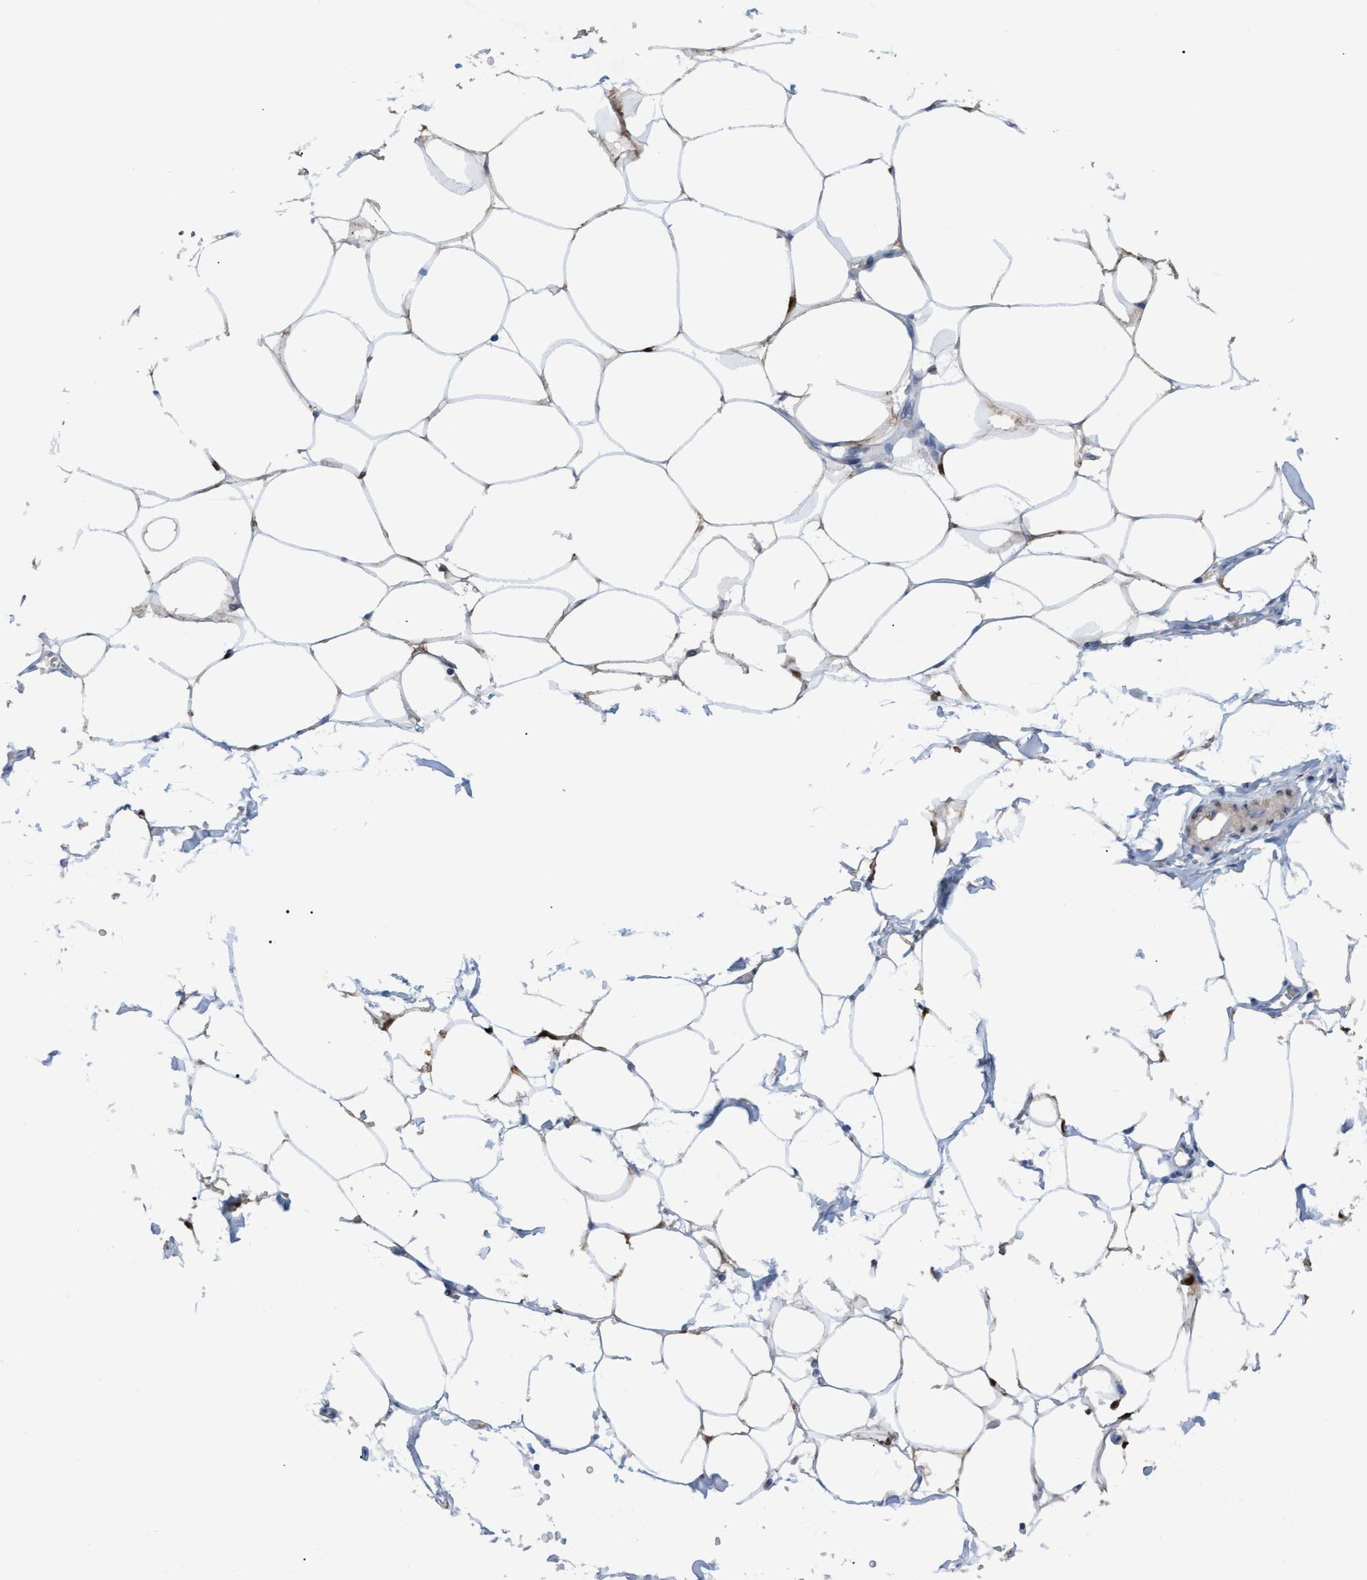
{"staining": {"intensity": "weak", "quantity": "<25%", "location": "cytoplasmic/membranous"}, "tissue": "adipose tissue", "cell_type": "Adipocytes", "image_type": "normal", "snomed": [{"axis": "morphology", "description": "Normal tissue, NOS"}, {"axis": "morphology", "description": "Adenocarcinoma, NOS"}, {"axis": "topography", "description": "Colon"}, {"axis": "topography", "description": "Peripheral nerve tissue"}], "caption": "An immunohistochemistry photomicrograph of unremarkable adipose tissue is shown. There is no staining in adipocytes of adipose tissue. The staining was performed using DAB (3,3'-diaminobenzidine) to visualize the protein expression in brown, while the nuclei were stained in blue with hematoxylin (Magnification: 20x).", "gene": "PINX1", "patient": {"sex": "male", "age": 14}}